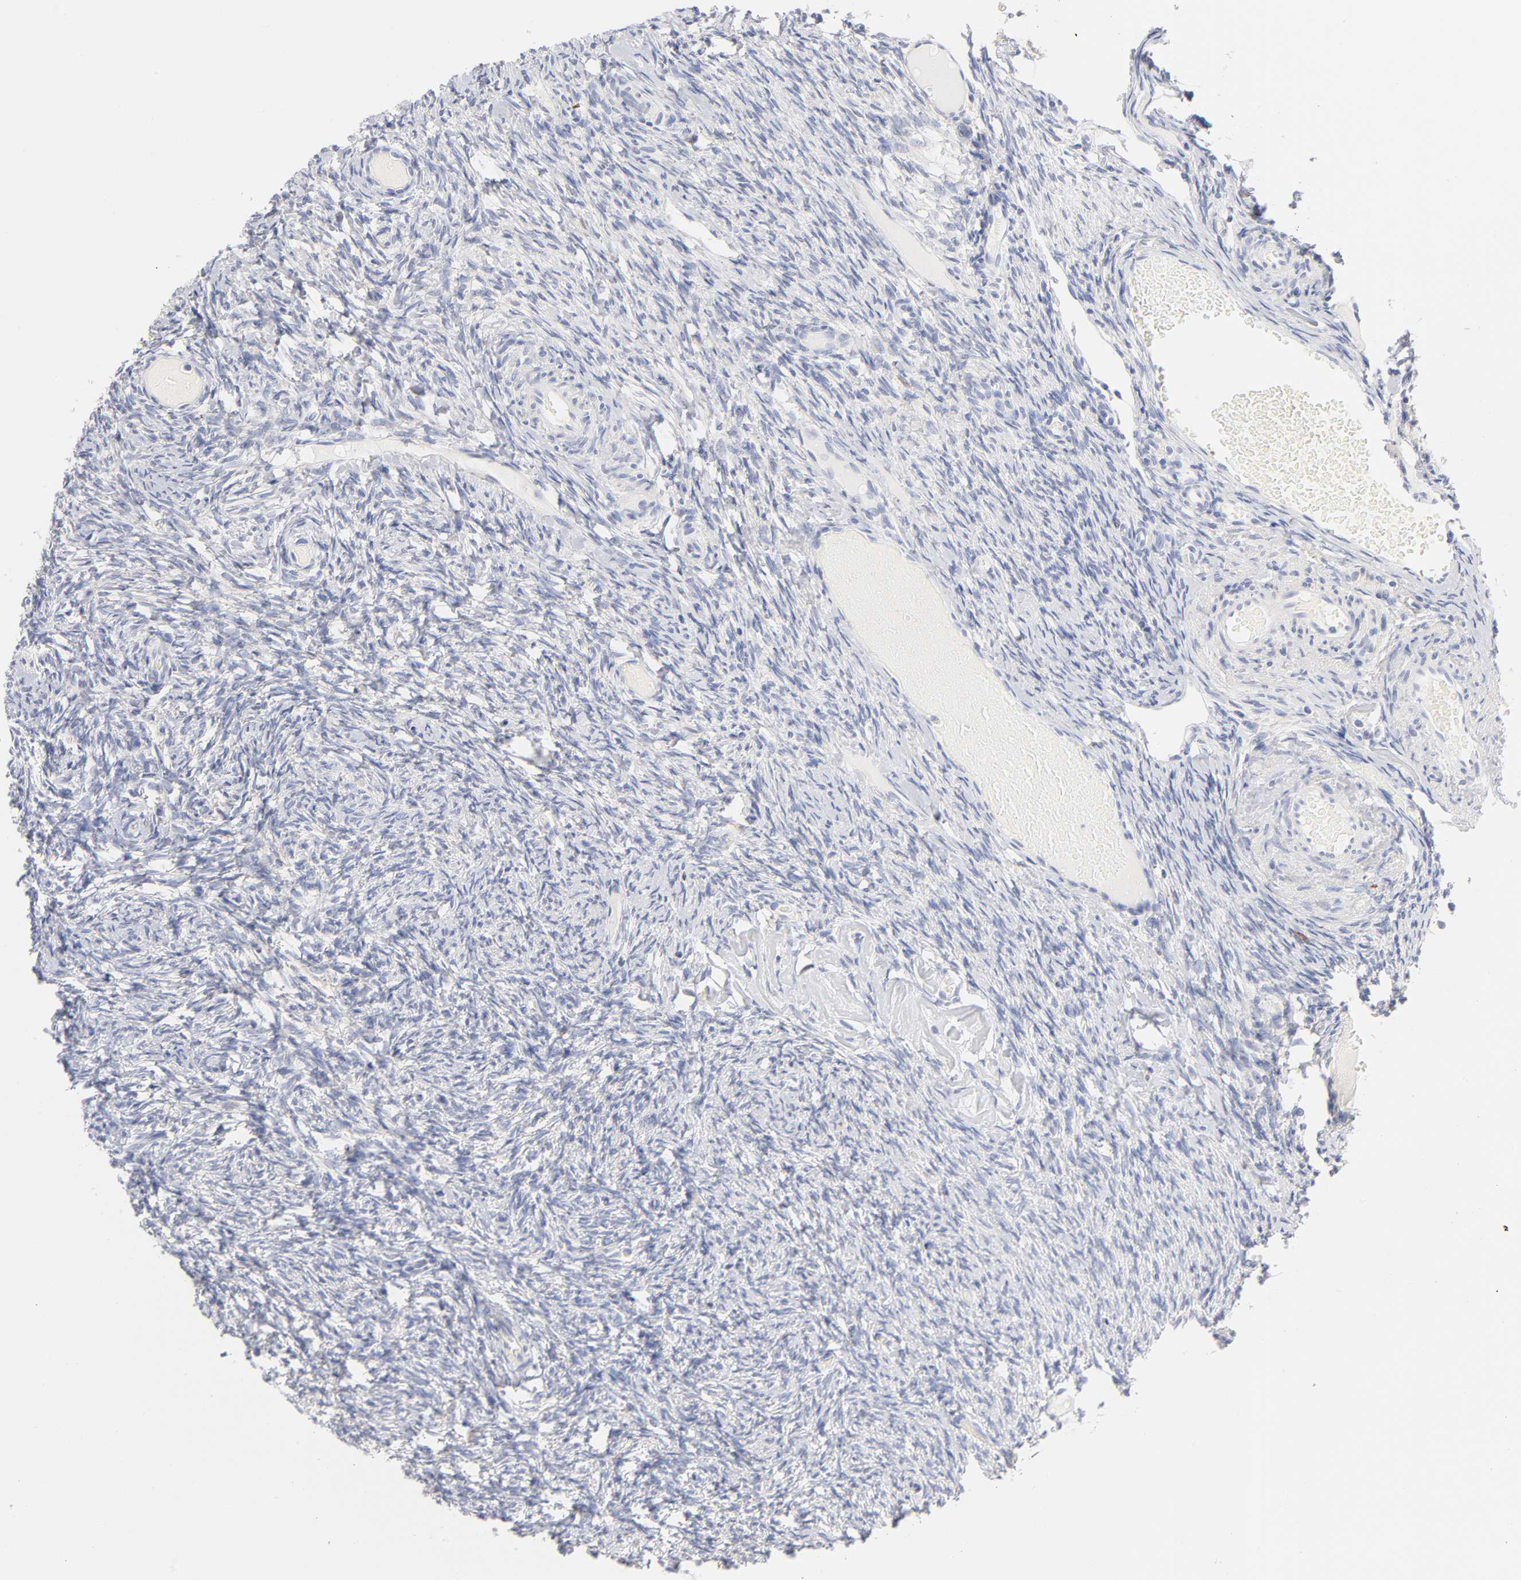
{"staining": {"intensity": "negative", "quantity": "none", "location": "none"}, "tissue": "ovary", "cell_type": "Ovarian stroma cells", "image_type": "normal", "snomed": [{"axis": "morphology", "description": "Normal tissue, NOS"}, {"axis": "topography", "description": "Ovary"}], "caption": "Ovary was stained to show a protein in brown. There is no significant staining in ovarian stroma cells. Brightfield microscopy of IHC stained with DAB (brown) and hematoxylin (blue), captured at high magnification.", "gene": "MID1", "patient": {"sex": "female", "age": 60}}